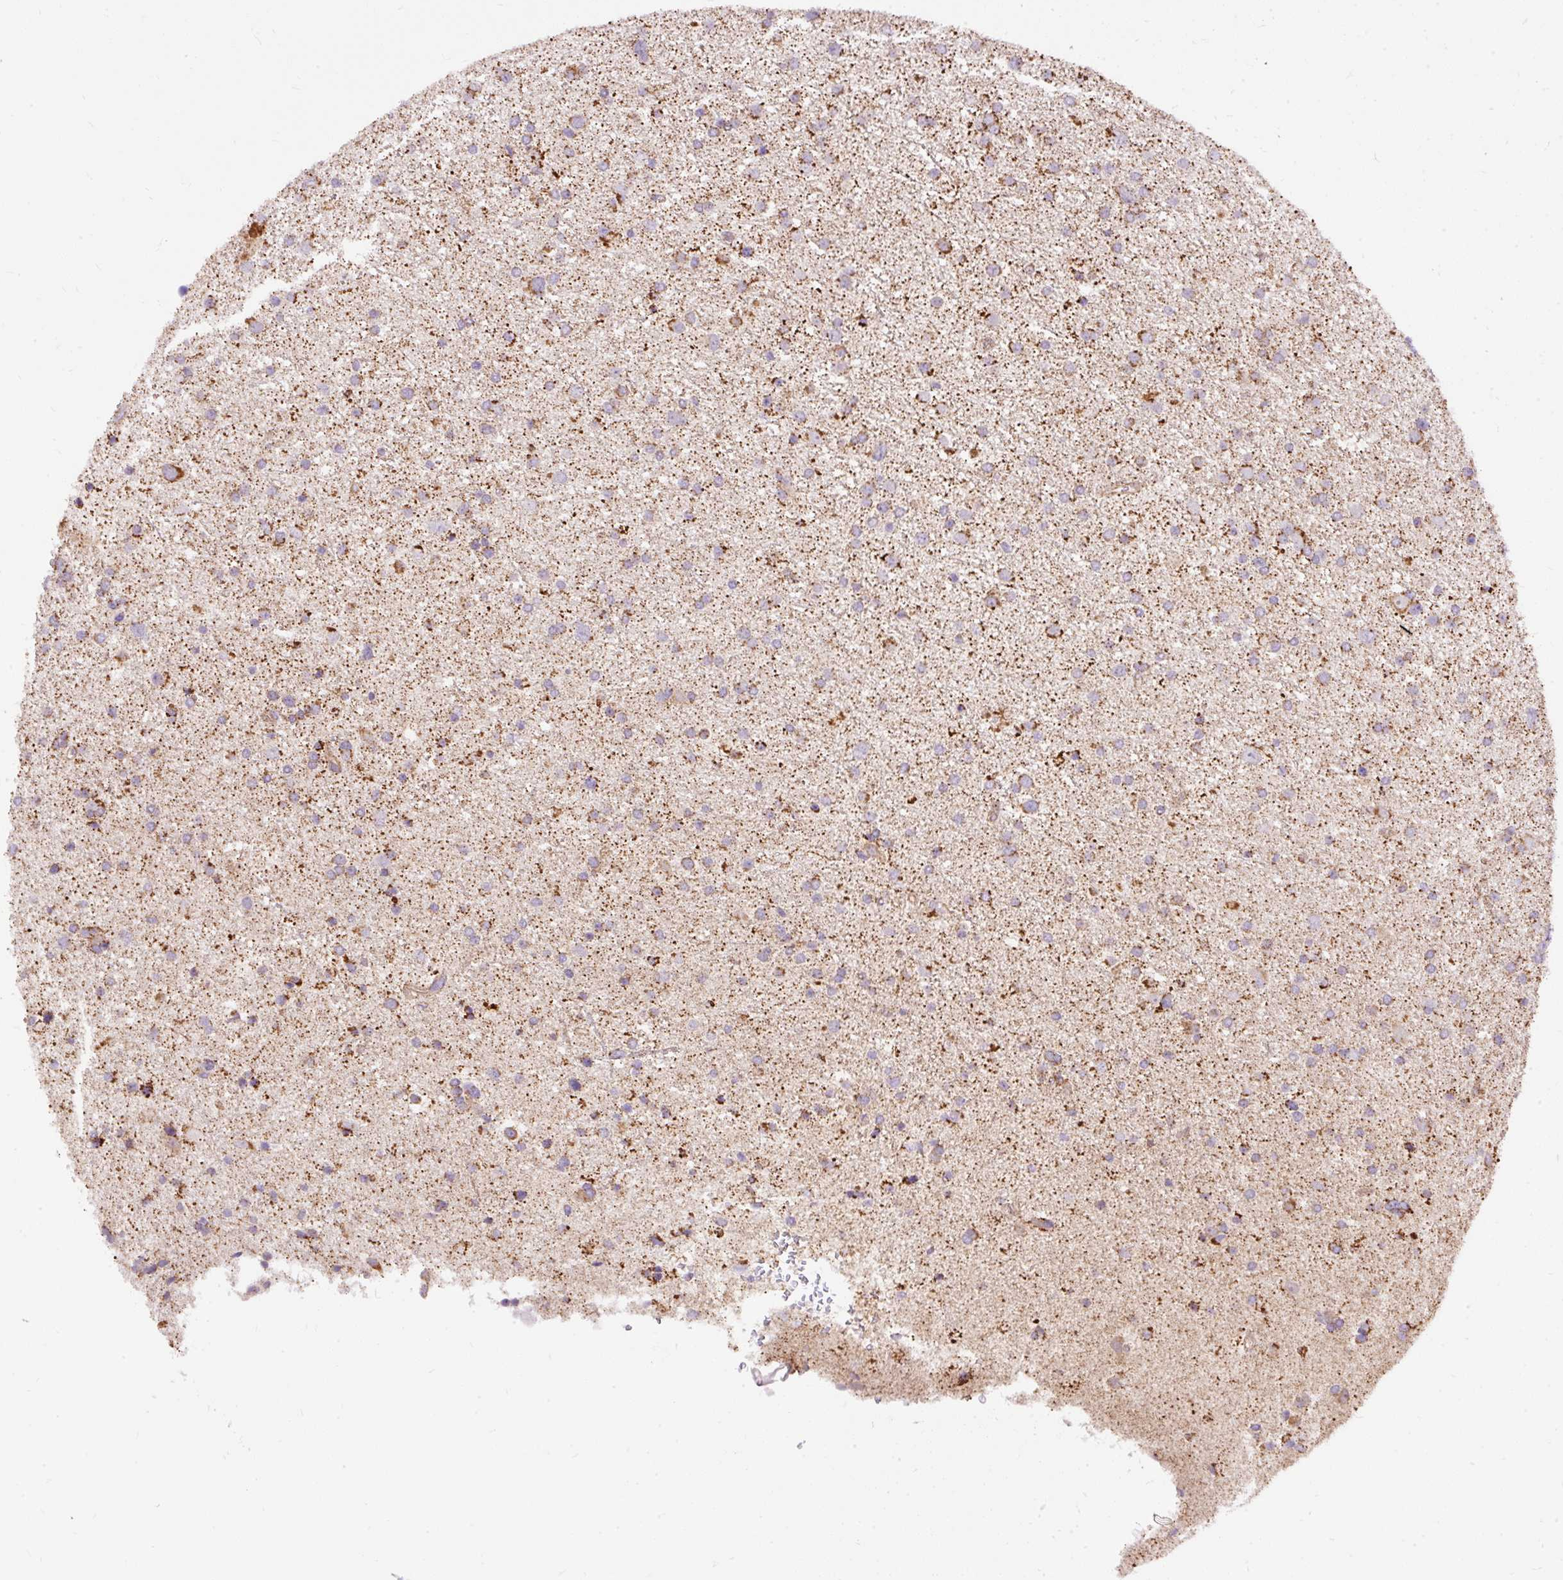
{"staining": {"intensity": "moderate", "quantity": "25%-75%", "location": "cytoplasmic/membranous"}, "tissue": "glioma", "cell_type": "Tumor cells", "image_type": "cancer", "snomed": [{"axis": "morphology", "description": "Glioma, malignant, Low grade"}, {"axis": "topography", "description": "Brain"}], "caption": "Tumor cells exhibit medium levels of moderate cytoplasmic/membranous expression in about 25%-75% of cells in human malignant glioma (low-grade).", "gene": "CEP290", "patient": {"sex": "female", "age": 32}}